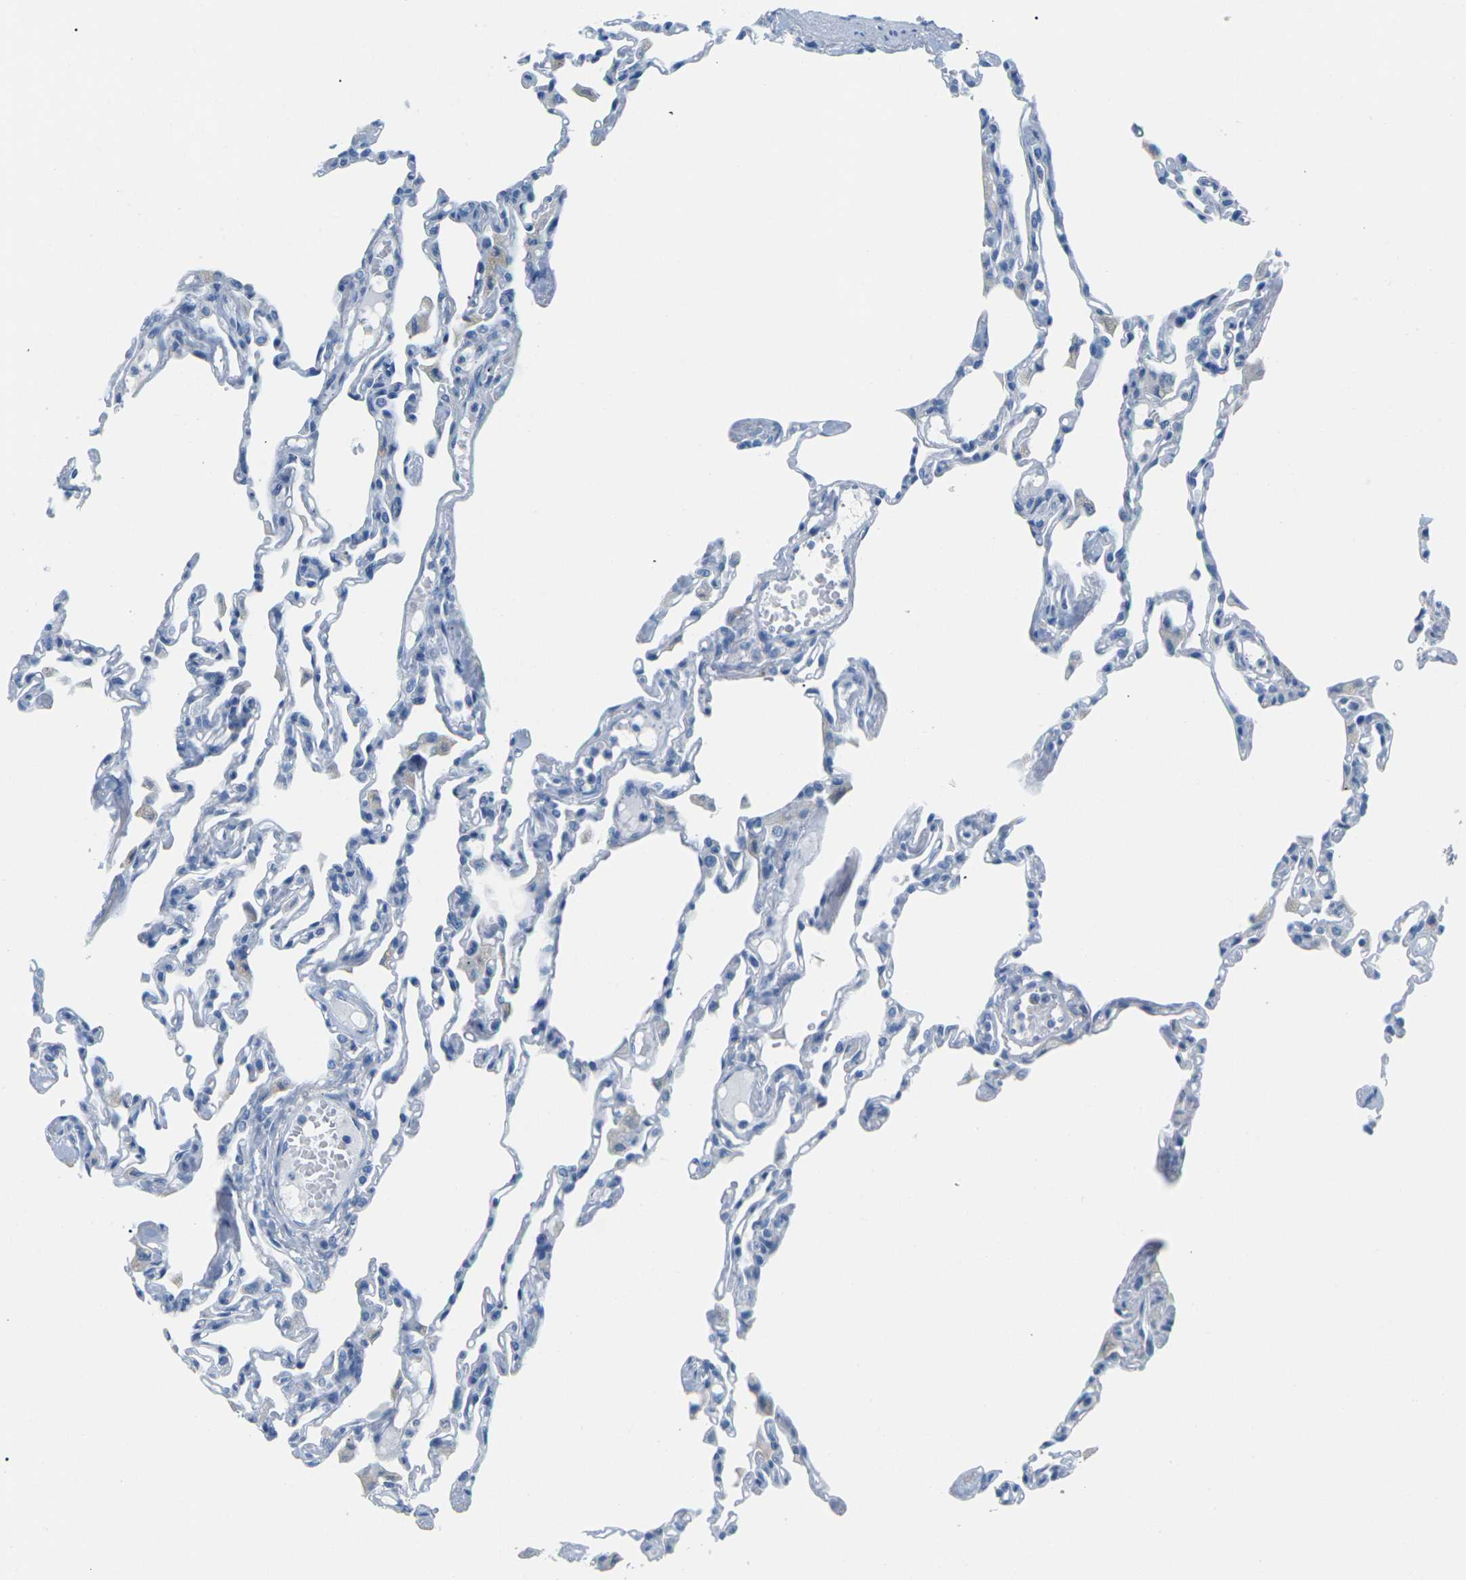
{"staining": {"intensity": "negative", "quantity": "none", "location": "none"}, "tissue": "lung", "cell_type": "Alveolar cells", "image_type": "normal", "snomed": [{"axis": "morphology", "description": "Normal tissue, NOS"}, {"axis": "topography", "description": "Lung"}], "caption": "This is a photomicrograph of IHC staining of normal lung, which shows no staining in alveolar cells.", "gene": "SLC12A1", "patient": {"sex": "female", "age": 49}}